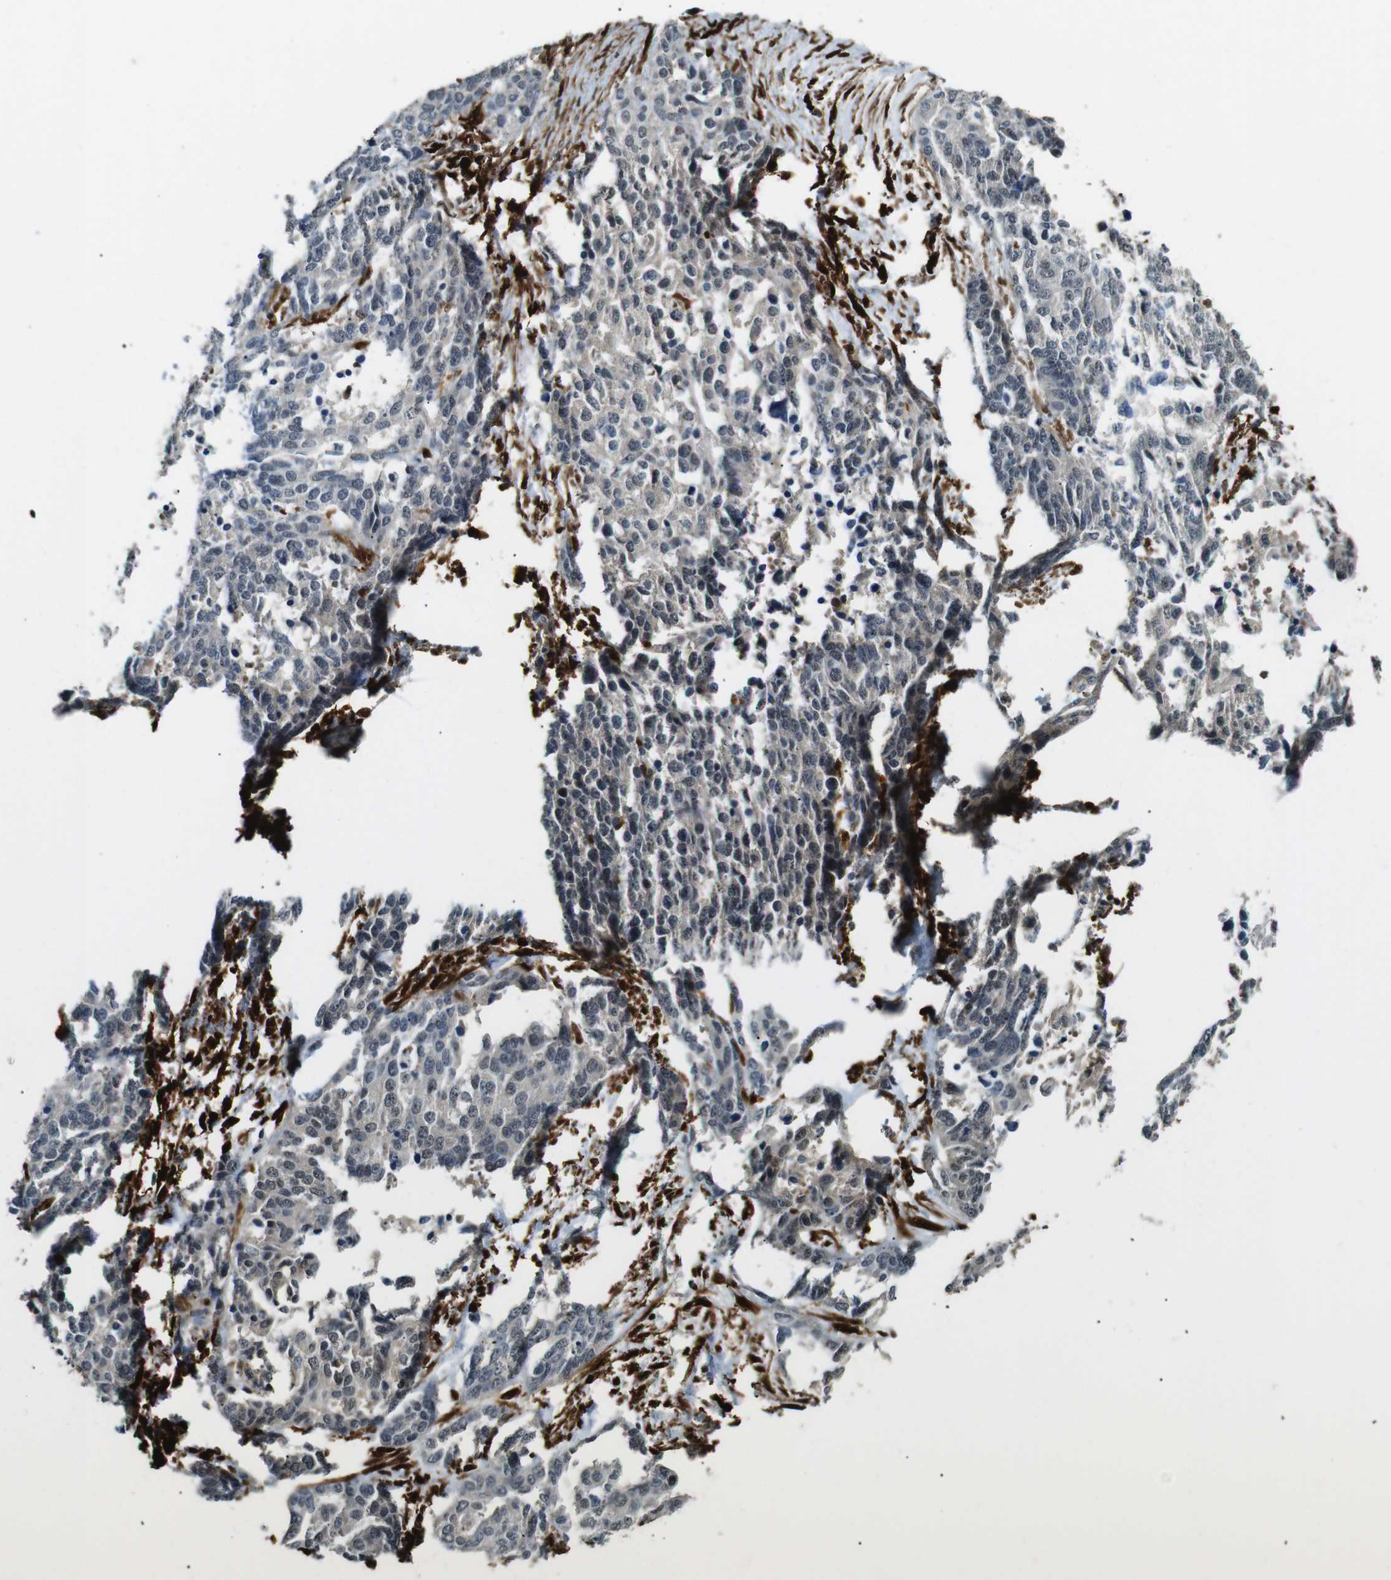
{"staining": {"intensity": "negative", "quantity": "none", "location": "none"}, "tissue": "ovarian cancer", "cell_type": "Tumor cells", "image_type": "cancer", "snomed": [{"axis": "morphology", "description": "Cystadenocarcinoma, serous, NOS"}, {"axis": "topography", "description": "Ovary"}], "caption": "Immunohistochemical staining of human ovarian cancer (serous cystadenocarcinoma) displays no significant expression in tumor cells. The staining was performed using DAB to visualize the protein expression in brown, while the nuclei were stained in blue with hematoxylin (Magnification: 20x).", "gene": "LXN", "patient": {"sex": "female", "age": 44}}